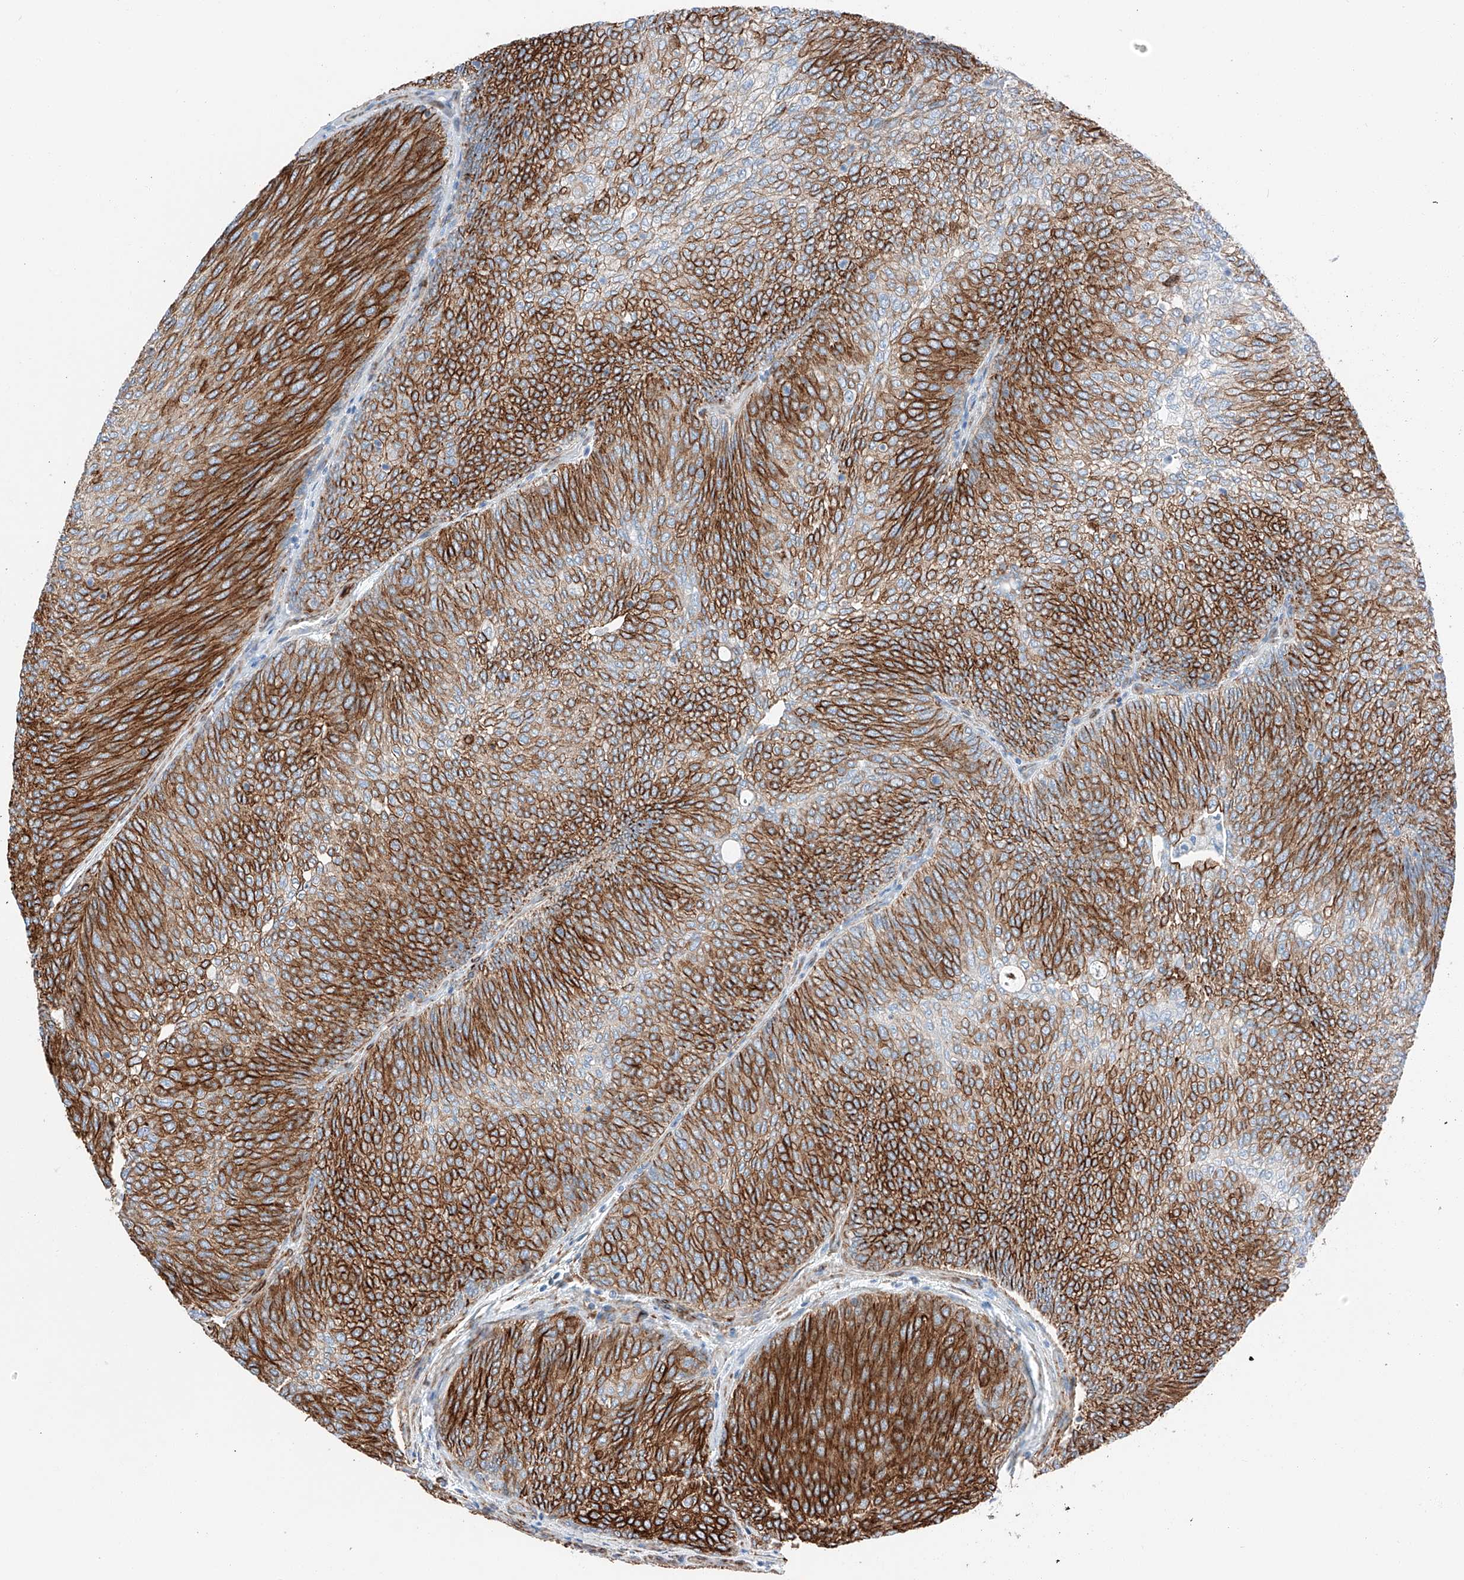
{"staining": {"intensity": "strong", "quantity": ">75%", "location": "cytoplasmic/membranous"}, "tissue": "urothelial cancer", "cell_type": "Tumor cells", "image_type": "cancer", "snomed": [{"axis": "morphology", "description": "Urothelial carcinoma, Low grade"}, {"axis": "topography", "description": "Urinary bladder"}], "caption": "This photomicrograph reveals immunohistochemistry (IHC) staining of urothelial cancer, with high strong cytoplasmic/membranous positivity in approximately >75% of tumor cells.", "gene": "ZNF804A", "patient": {"sex": "female", "age": 79}}